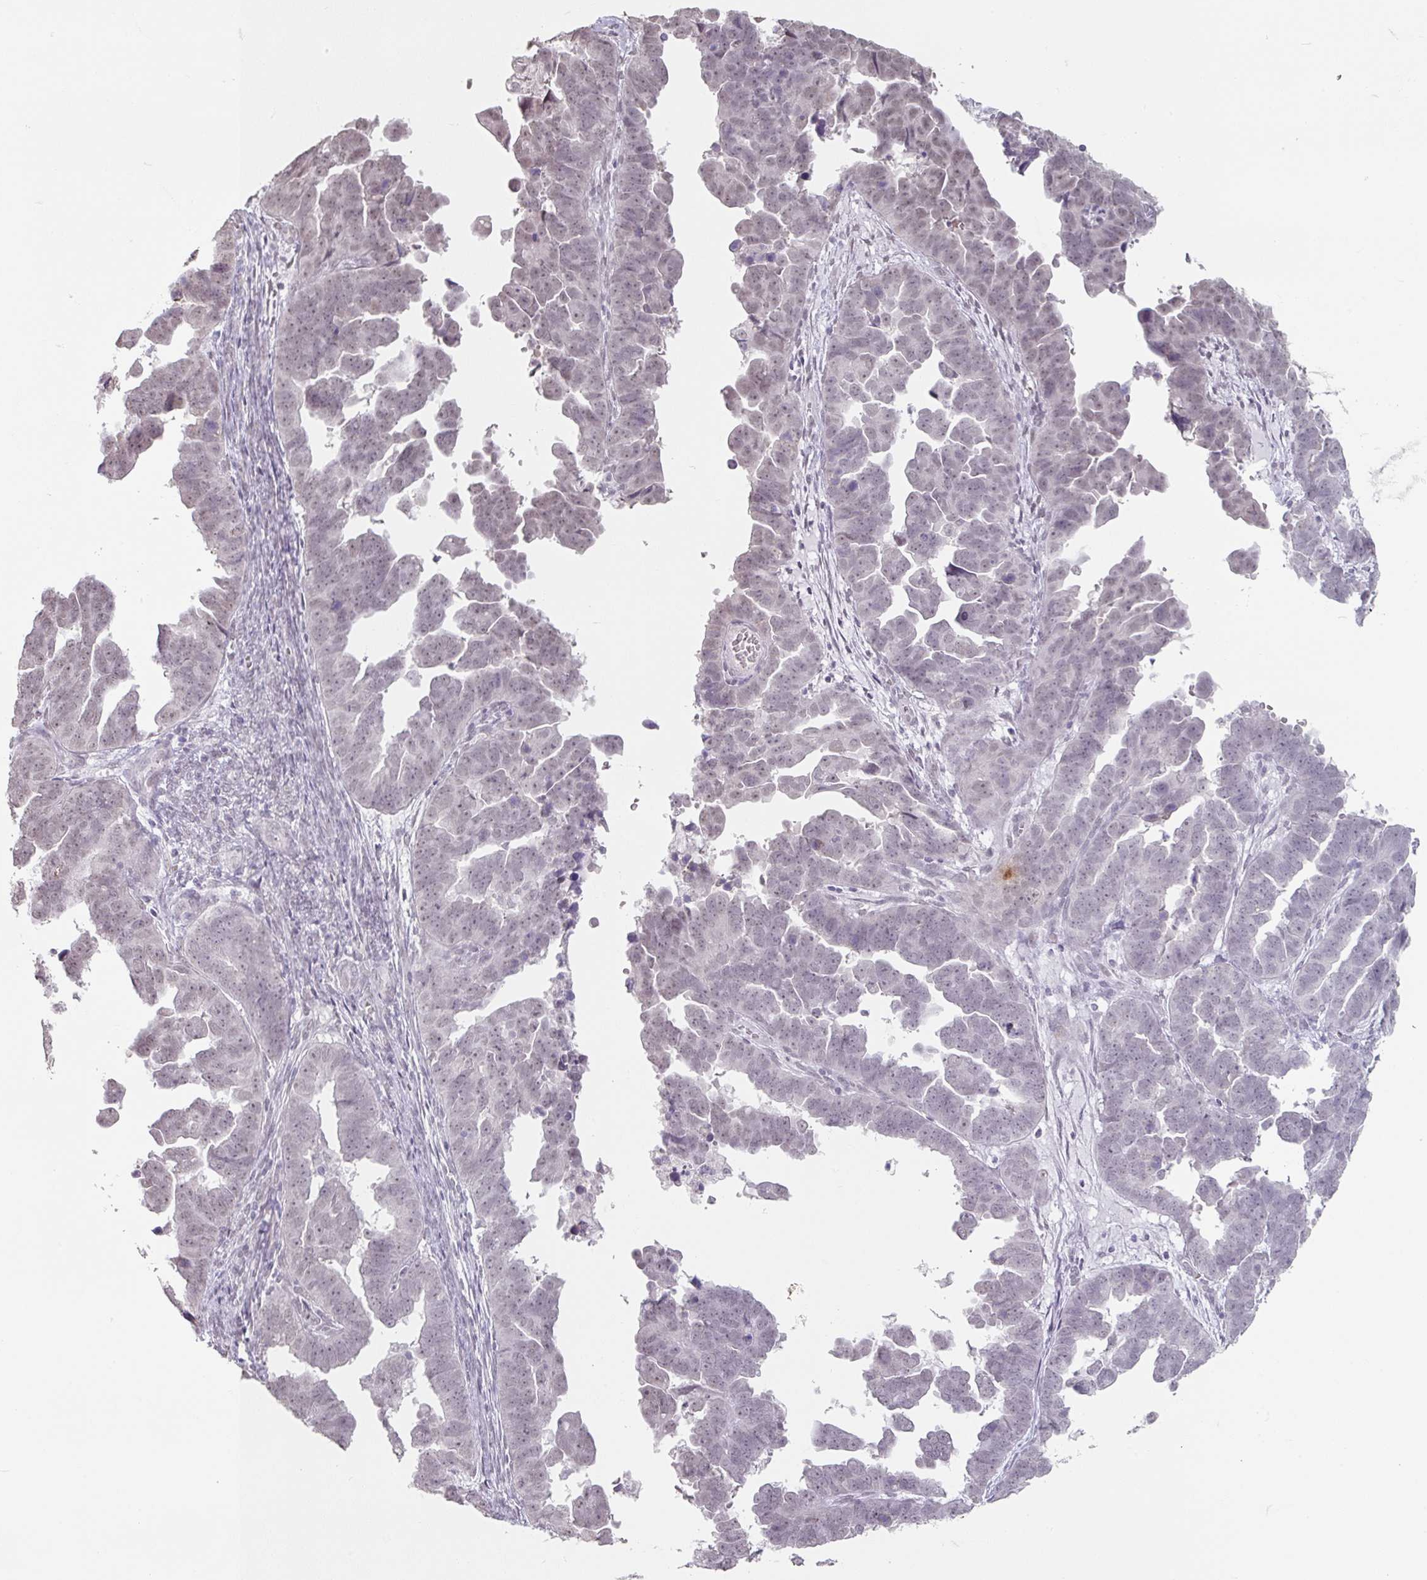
{"staining": {"intensity": "negative", "quantity": "none", "location": "none"}, "tissue": "endometrial cancer", "cell_type": "Tumor cells", "image_type": "cancer", "snomed": [{"axis": "morphology", "description": "Adenocarcinoma, NOS"}, {"axis": "topography", "description": "Endometrium"}], "caption": "An image of human endometrial adenocarcinoma is negative for staining in tumor cells.", "gene": "SPRR1A", "patient": {"sex": "female", "age": 75}}